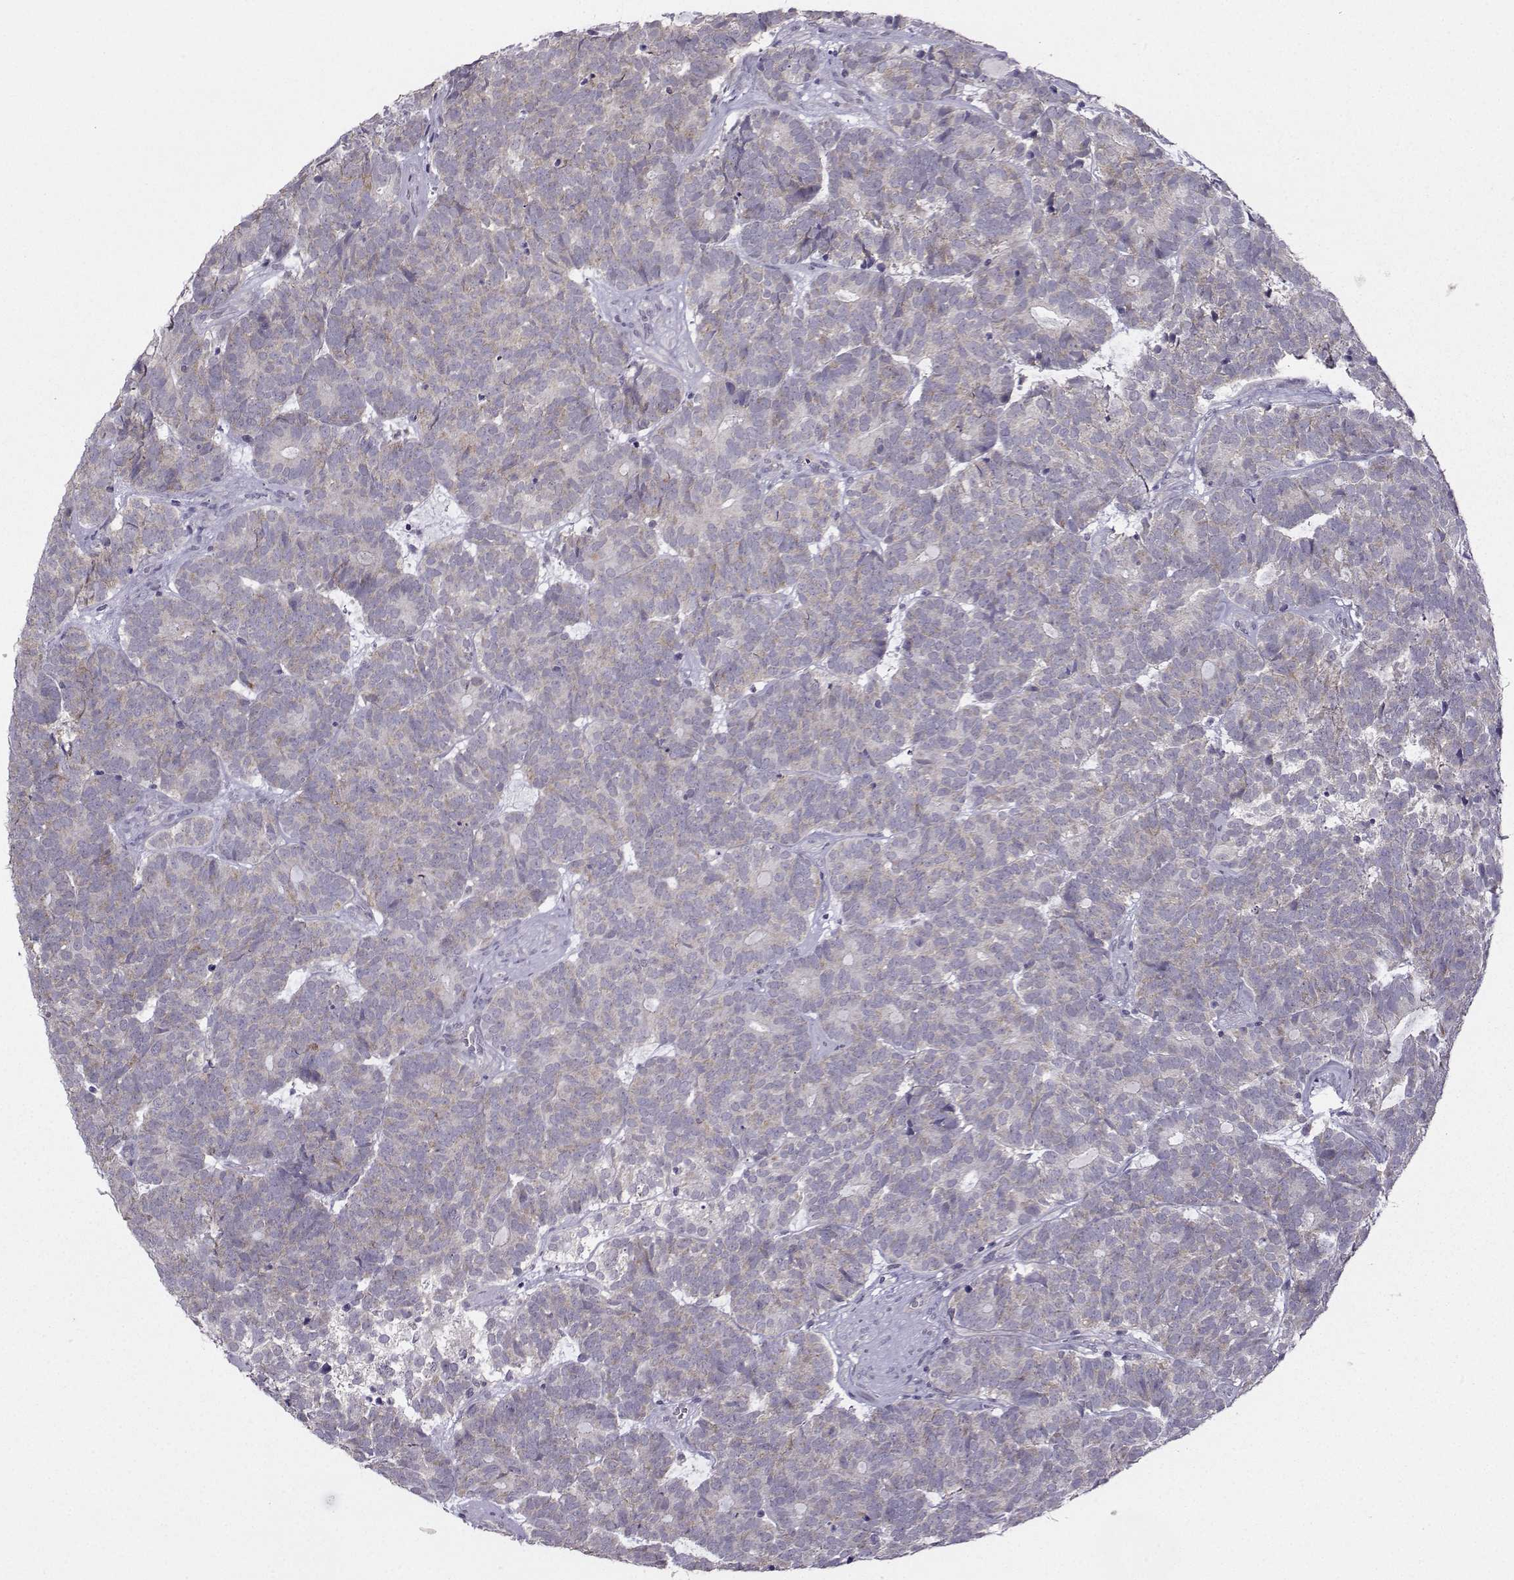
{"staining": {"intensity": "negative", "quantity": "none", "location": "none"}, "tissue": "head and neck cancer", "cell_type": "Tumor cells", "image_type": "cancer", "snomed": [{"axis": "morphology", "description": "Adenocarcinoma, NOS"}, {"axis": "topography", "description": "Head-Neck"}], "caption": "An image of adenocarcinoma (head and neck) stained for a protein demonstrates no brown staining in tumor cells.", "gene": "DDX20", "patient": {"sex": "female", "age": 81}}